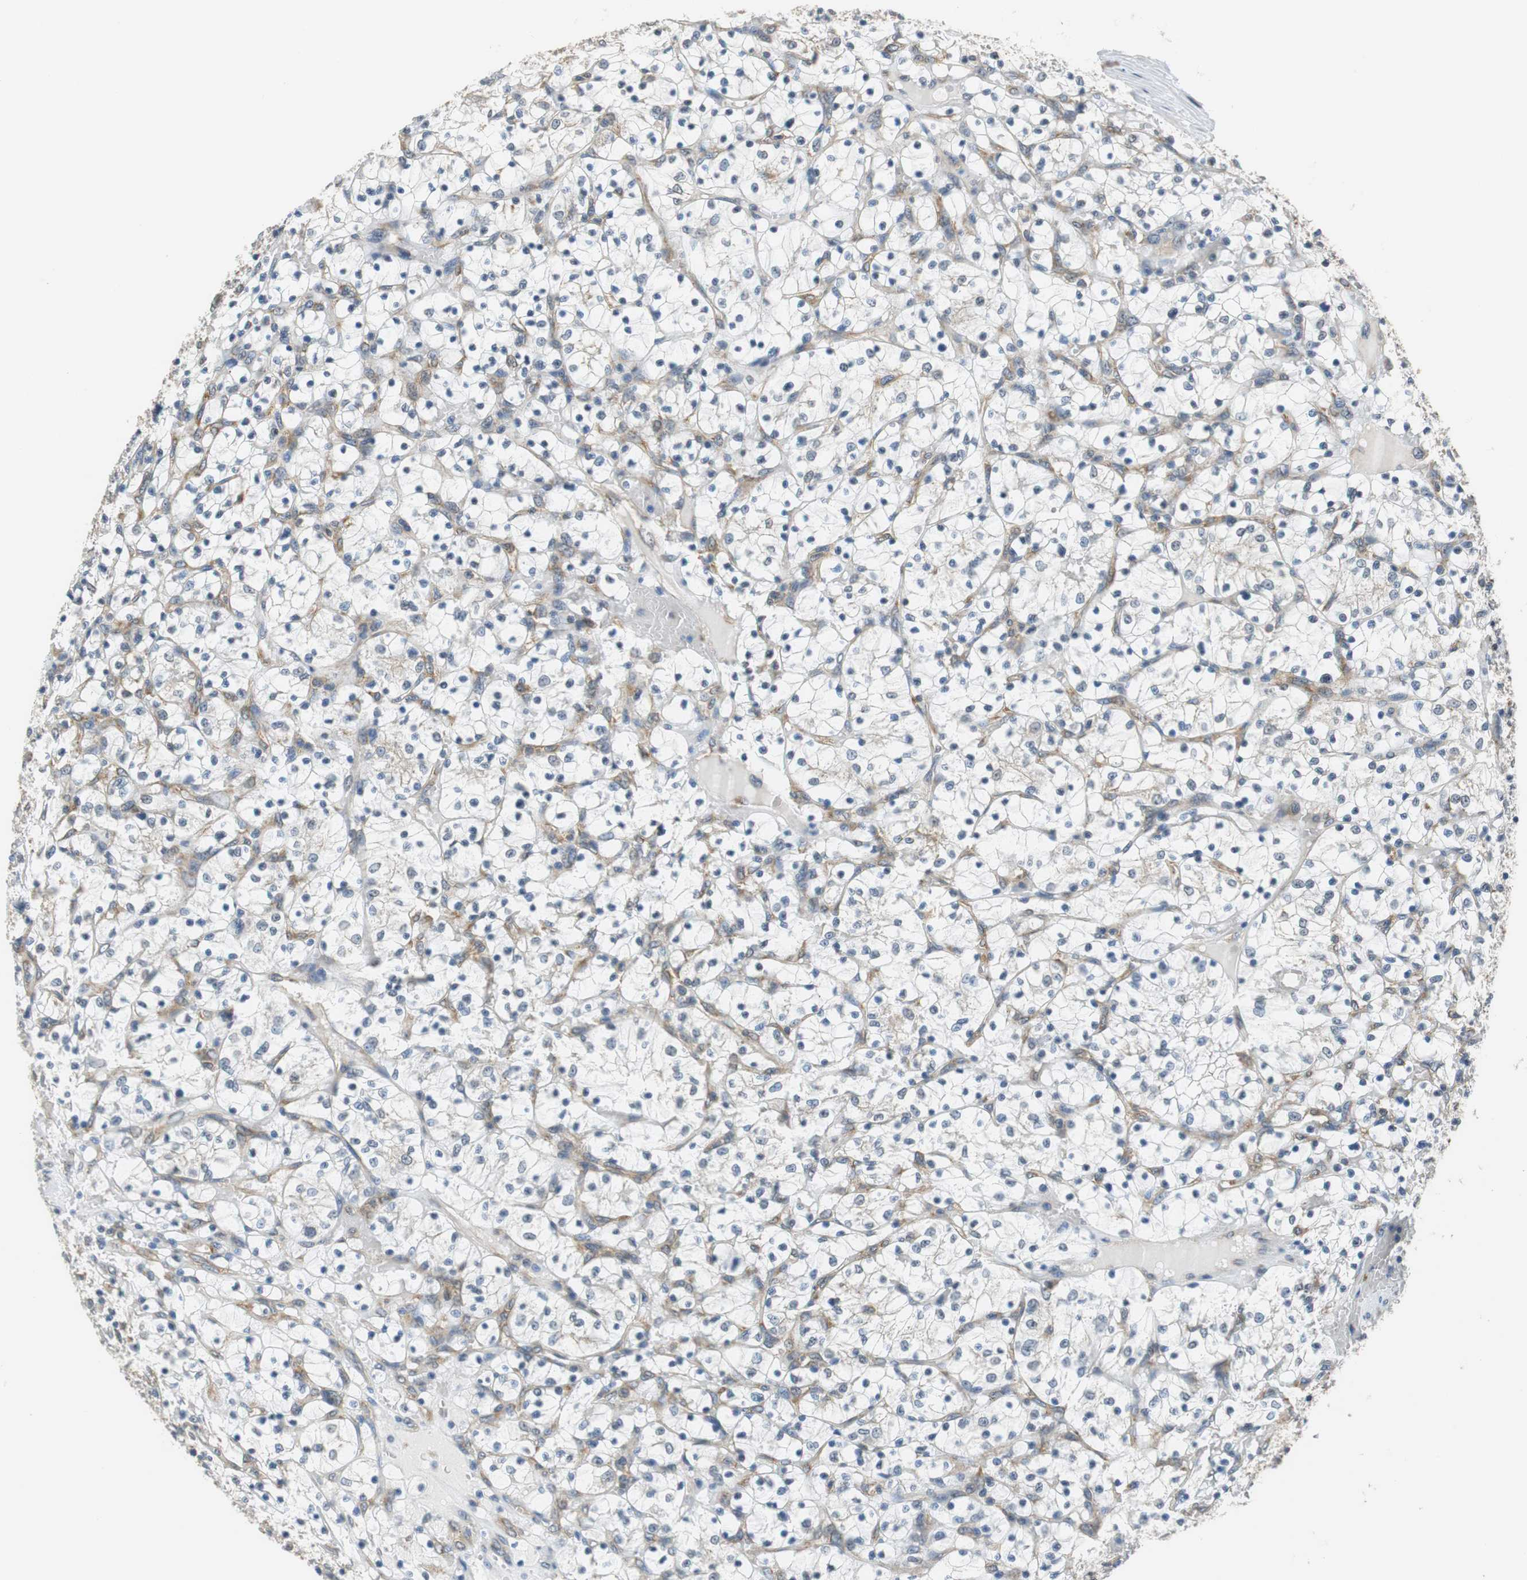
{"staining": {"intensity": "negative", "quantity": "none", "location": "none"}, "tissue": "renal cancer", "cell_type": "Tumor cells", "image_type": "cancer", "snomed": [{"axis": "morphology", "description": "Adenocarcinoma, NOS"}, {"axis": "topography", "description": "Kidney"}], "caption": "Immunohistochemistry (IHC) photomicrograph of renal adenocarcinoma stained for a protein (brown), which demonstrates no expression in tumor cells.", "gene": "CNOT3", "patient": {"sex": "female", "age": 69}}